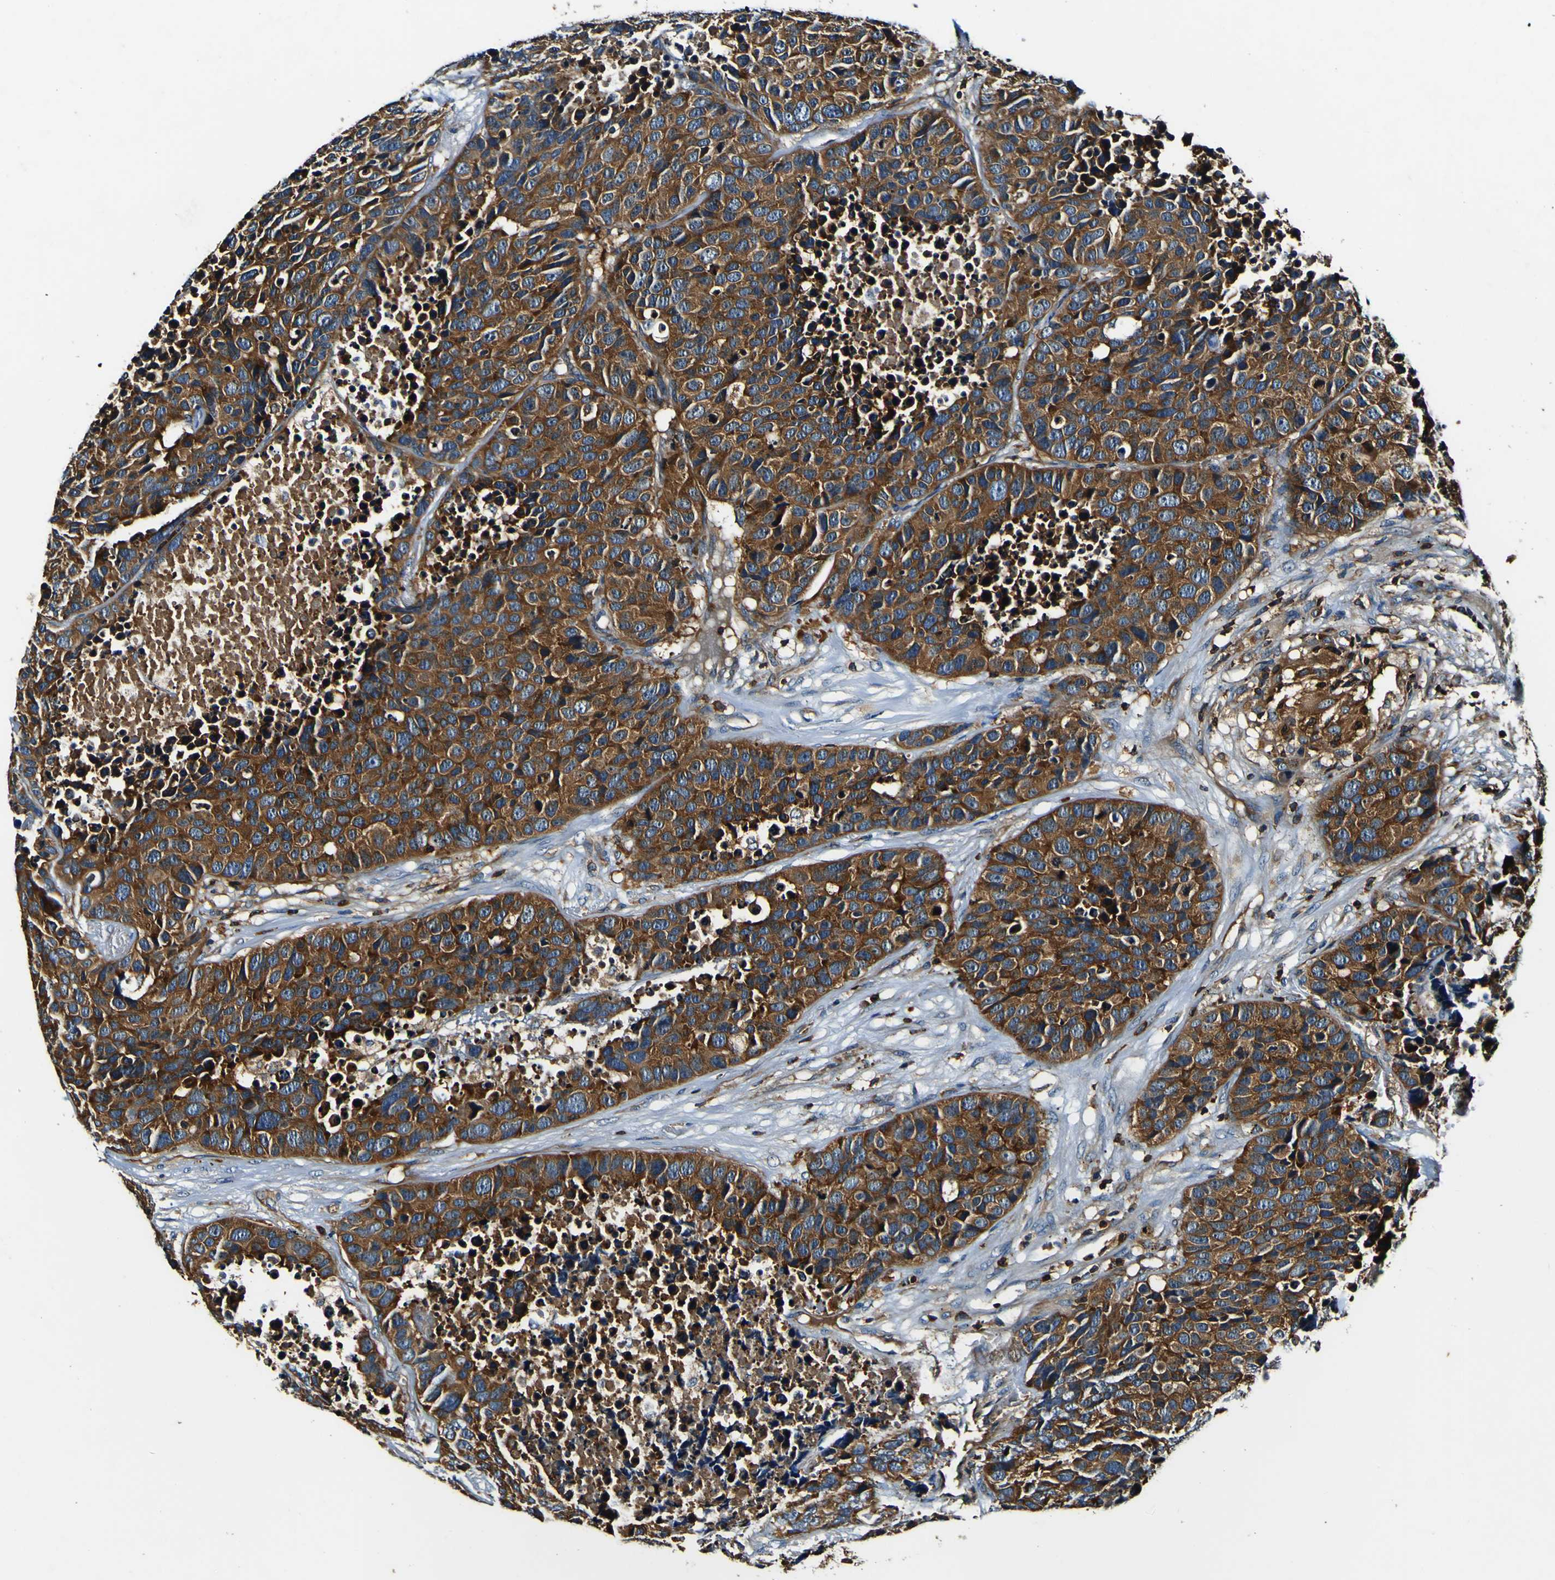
{"staining": {"intensity": "strong", "quantity": ">75%", "location": "cytoplasmic/membranous"}, "tissue": "carcinoid", "cell_type": "Tumor cells", "image_type": "cancer", "snomed": [{"axis": "morphology", "description": "Carcinoid, malignant, NOS"}, {"axis": "topography", "description": "Lung"}], "caption": "Approximately >75% of tumor cells in human malignant carcinoid reveal strong cytoplasmic/membranous protein expression as visualized by brown immunohistochemical staining.", "gene": "RHOT2", "patient": {"sex": "male", "age": 60}}